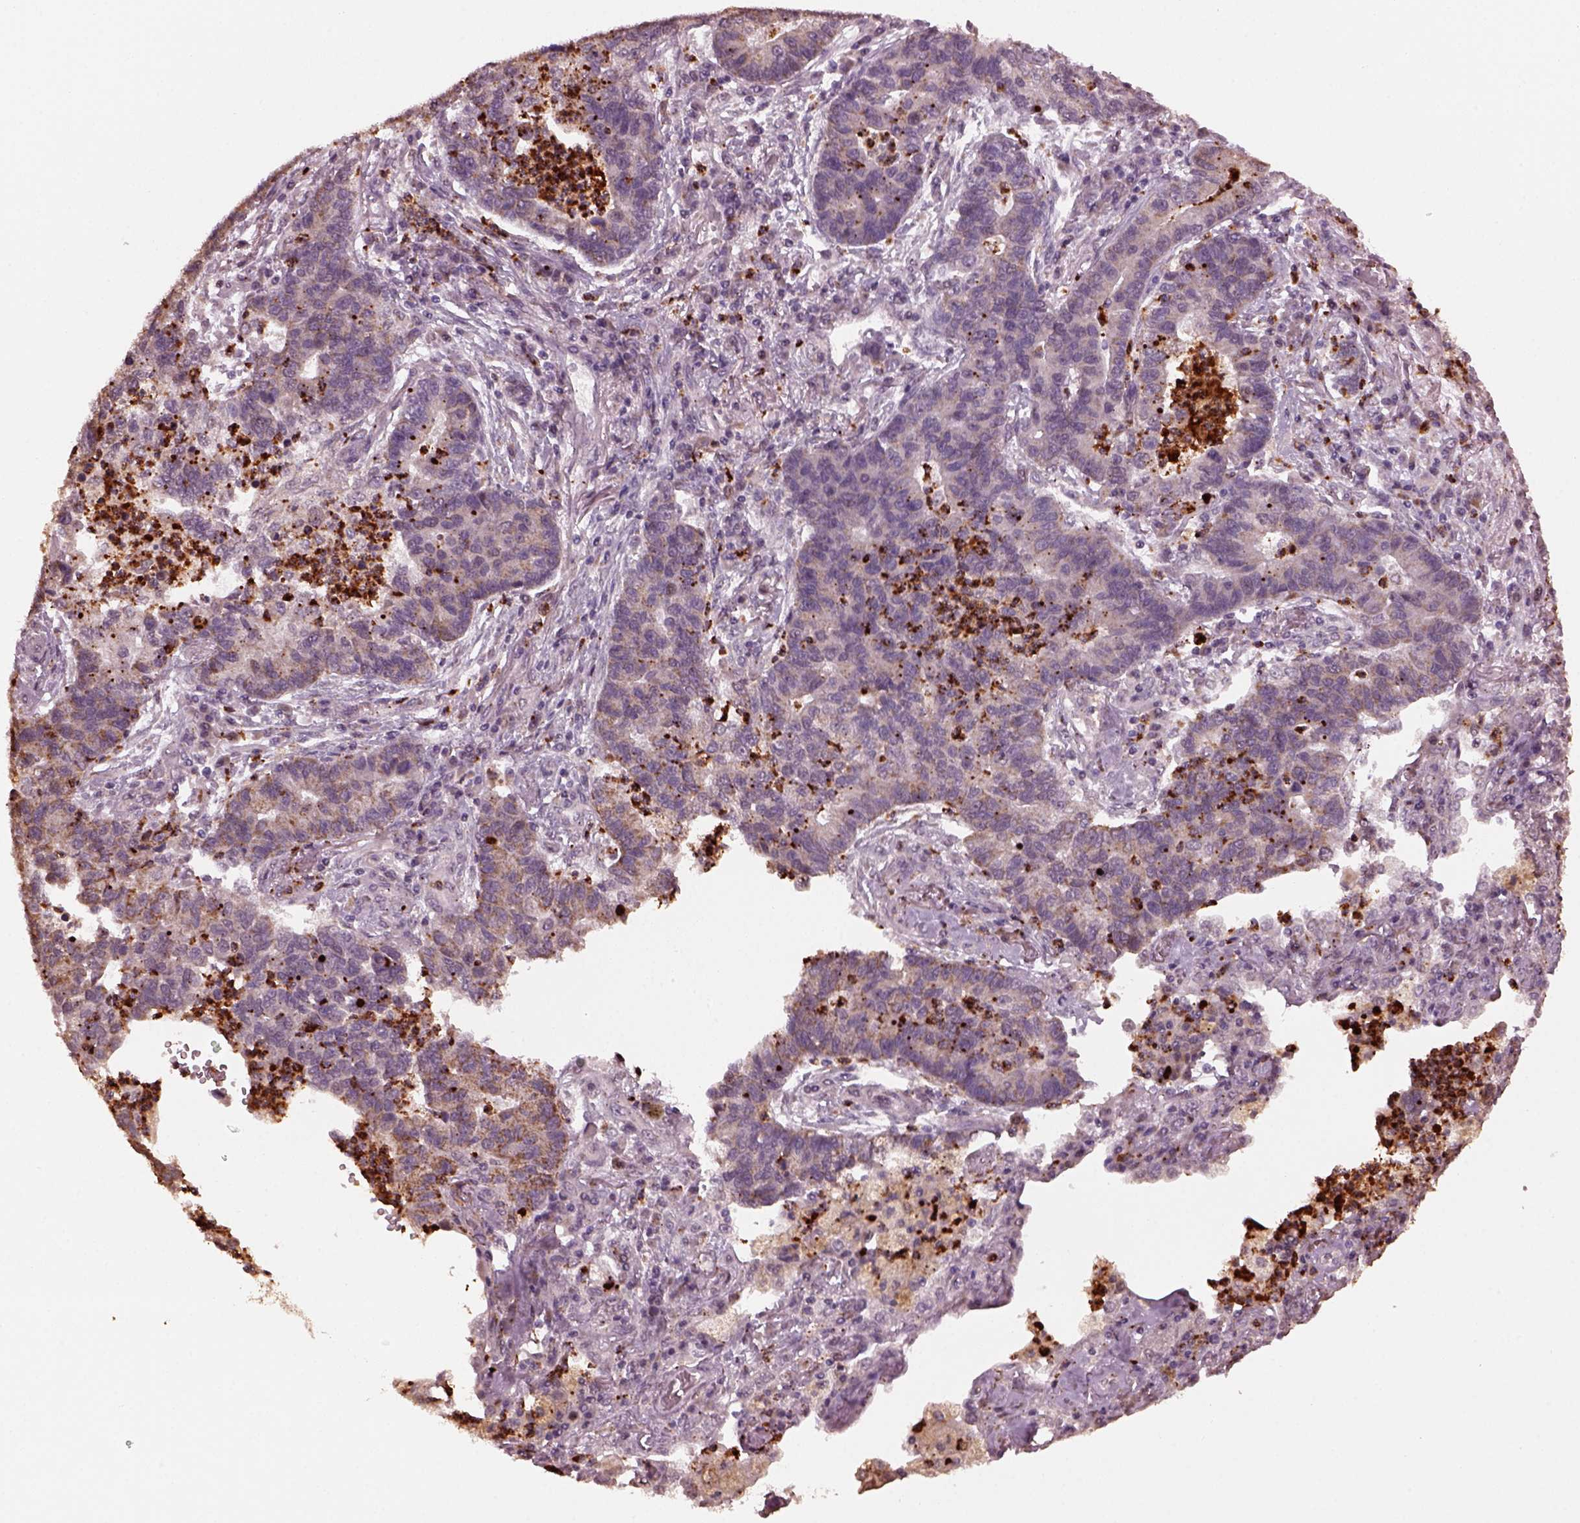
{"staining": {"intensity": "moderate", "quantity": "<25%", "location": "cytoplasmic/membranous"}, "tissue": "lung cancer", "cell_type": "Tumor cells", "image_type": "cancer", "snomed": [{"axis": "morphology", "description": "Adenocarcinoma, NOS"}, {"axis": "topography", "description": "Lung"}], "caption": "There is low levels of moderate cytoplasmic/membranous expression in tumor cells of adenocarcinoma (lung), as demonstrated by immunohistochemical staining (brown color).", "gene": "RUFY3", "patient": {"sex": "female", "age": 57}}